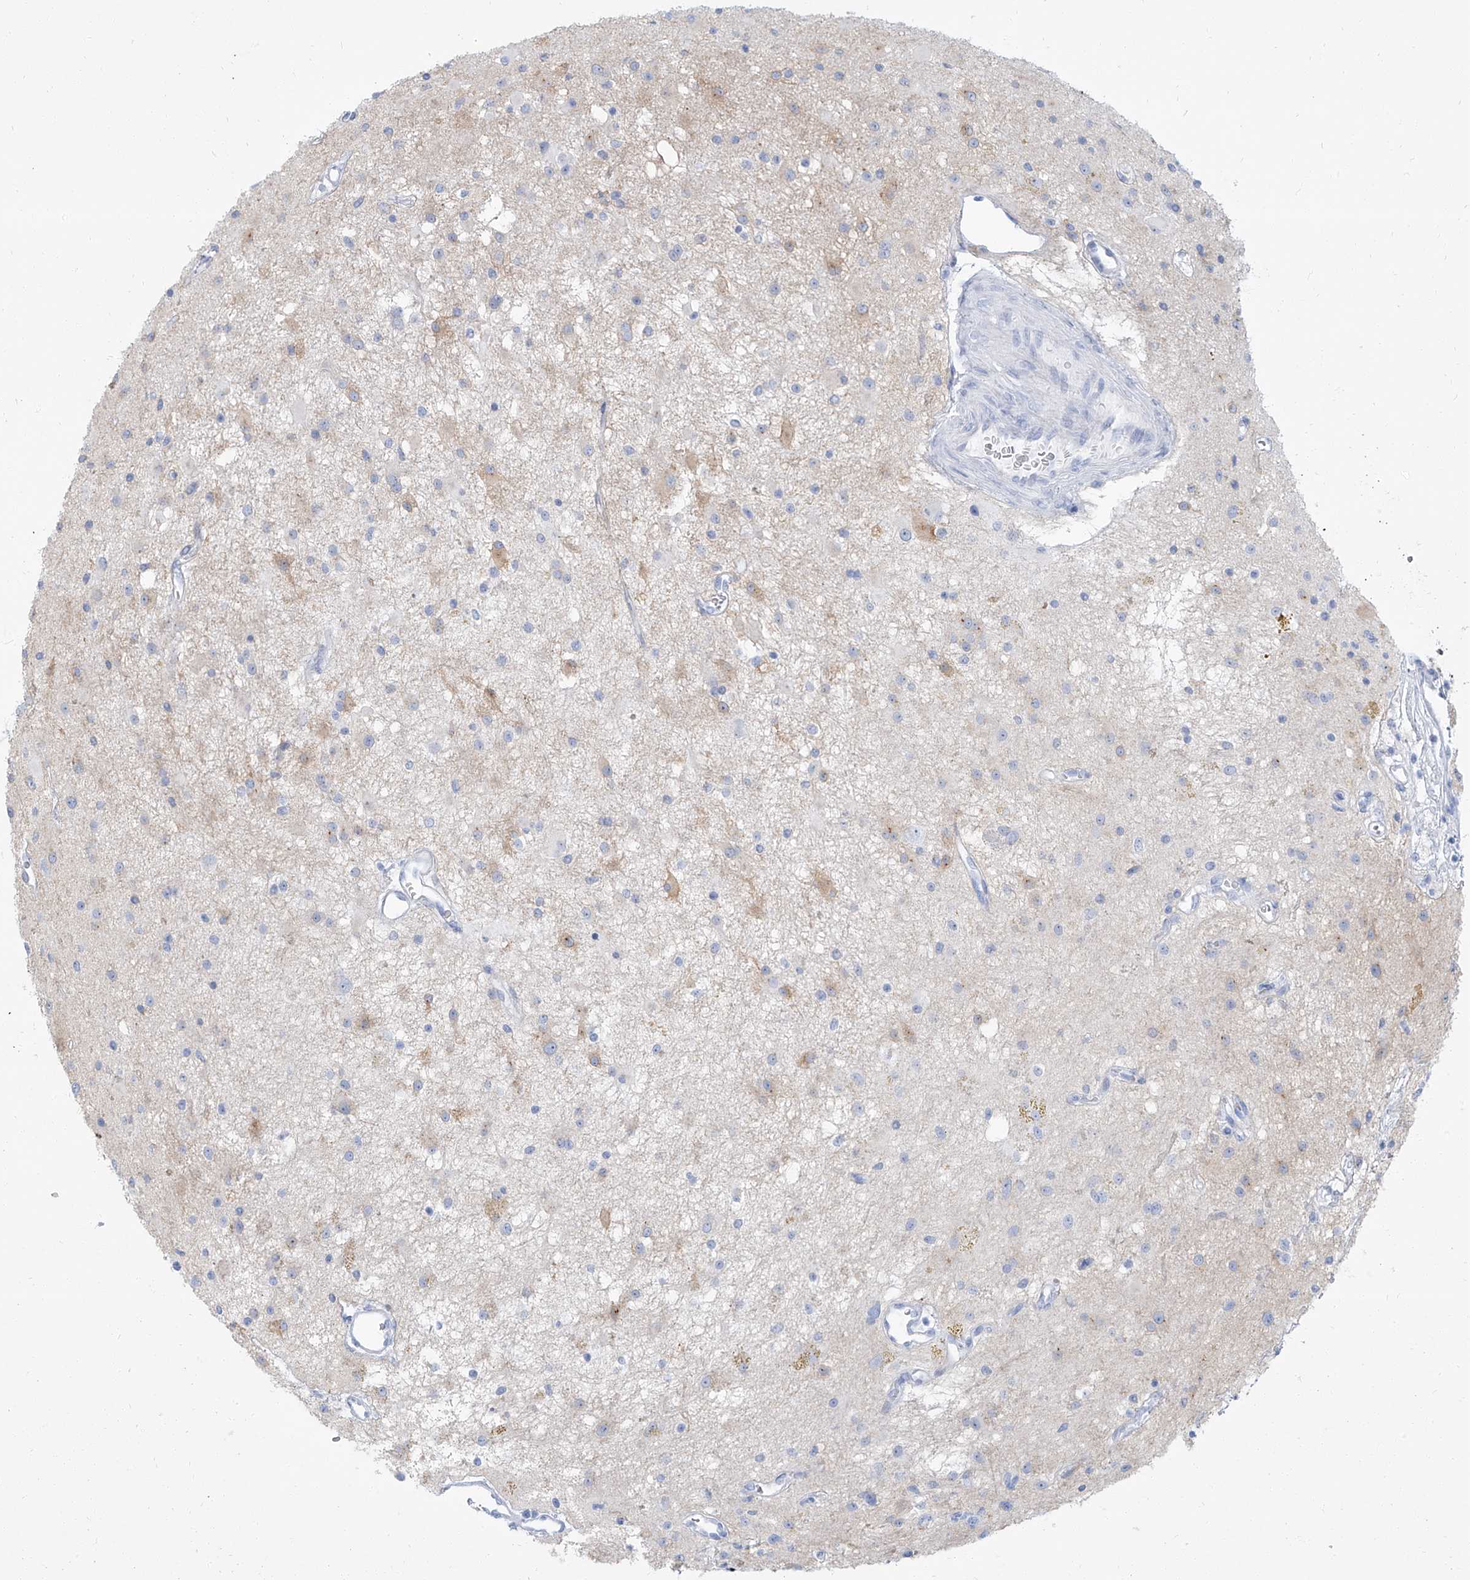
{"staining": {"intensity": "negative", "quantity": "none", "location": "none"}, "tissue": "glioma", "cell_type": "Tumor cells", "image_type": "cancer", "snomed": [{"axis": "morphology", "description": "Glioma, malignant, High grade"}, {"axis": "topography", "description": "Brain"}], "caption": "The IHC image has no significant expression in tumor cells of glioma tissue.", "gene": "TXLNB", "patient": {"sex": "male", "age": 34}}